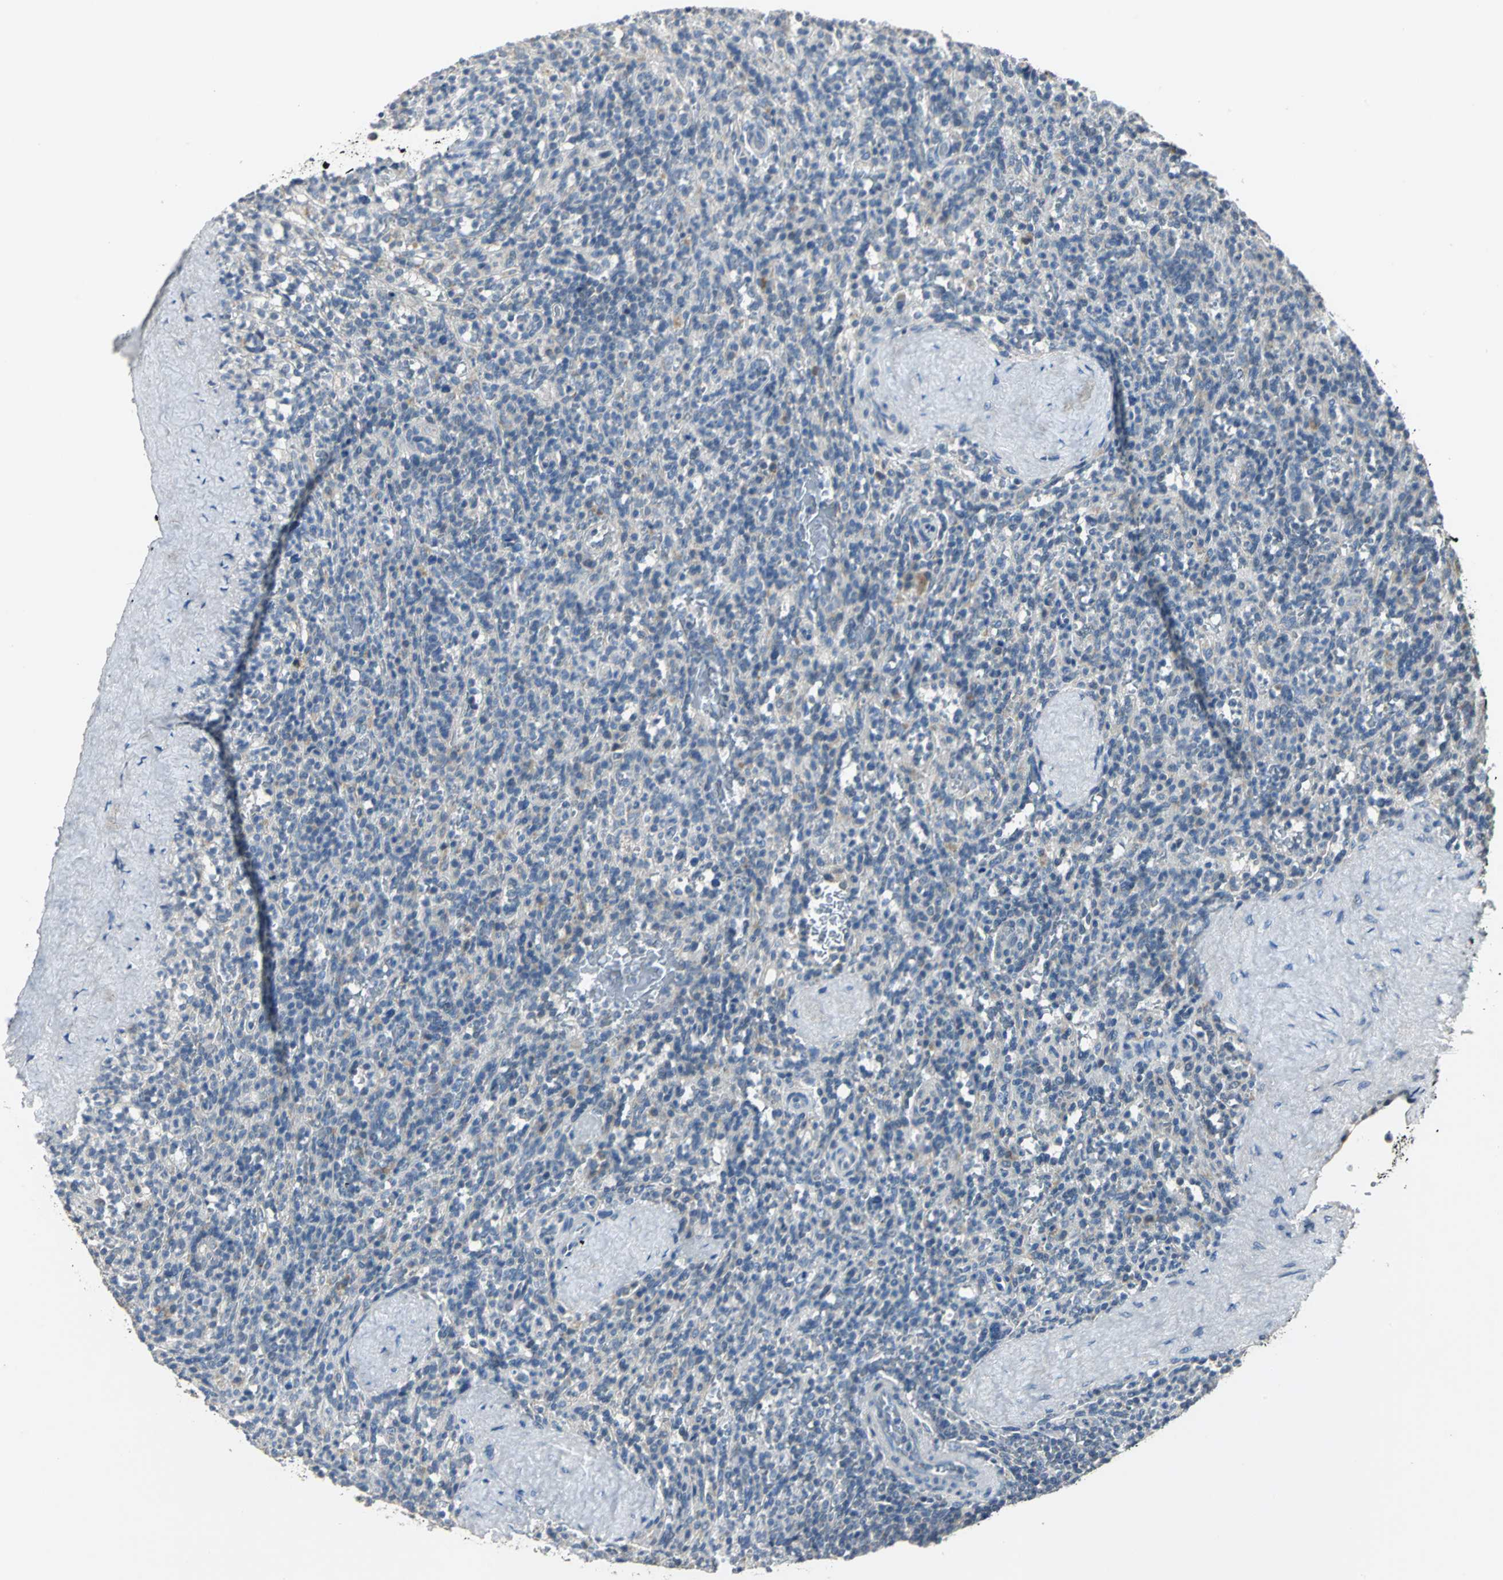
{"staining": {"intensity": "negative", "quantity": "none", "location": "none"}, "tissue": "spleen", "cell_type": "Cells in red pulp", "image_type": "normal", "snomed": [{"axis": "morphology", "description": "Normal tissue, NOS"}, {"axis": "topography", "description": "Spleen"}], "caption": "There is no significant expression in cells in red pulp of spleen.", "gene": "JADE3", "patient": {"sex": "male", "age": 36}}